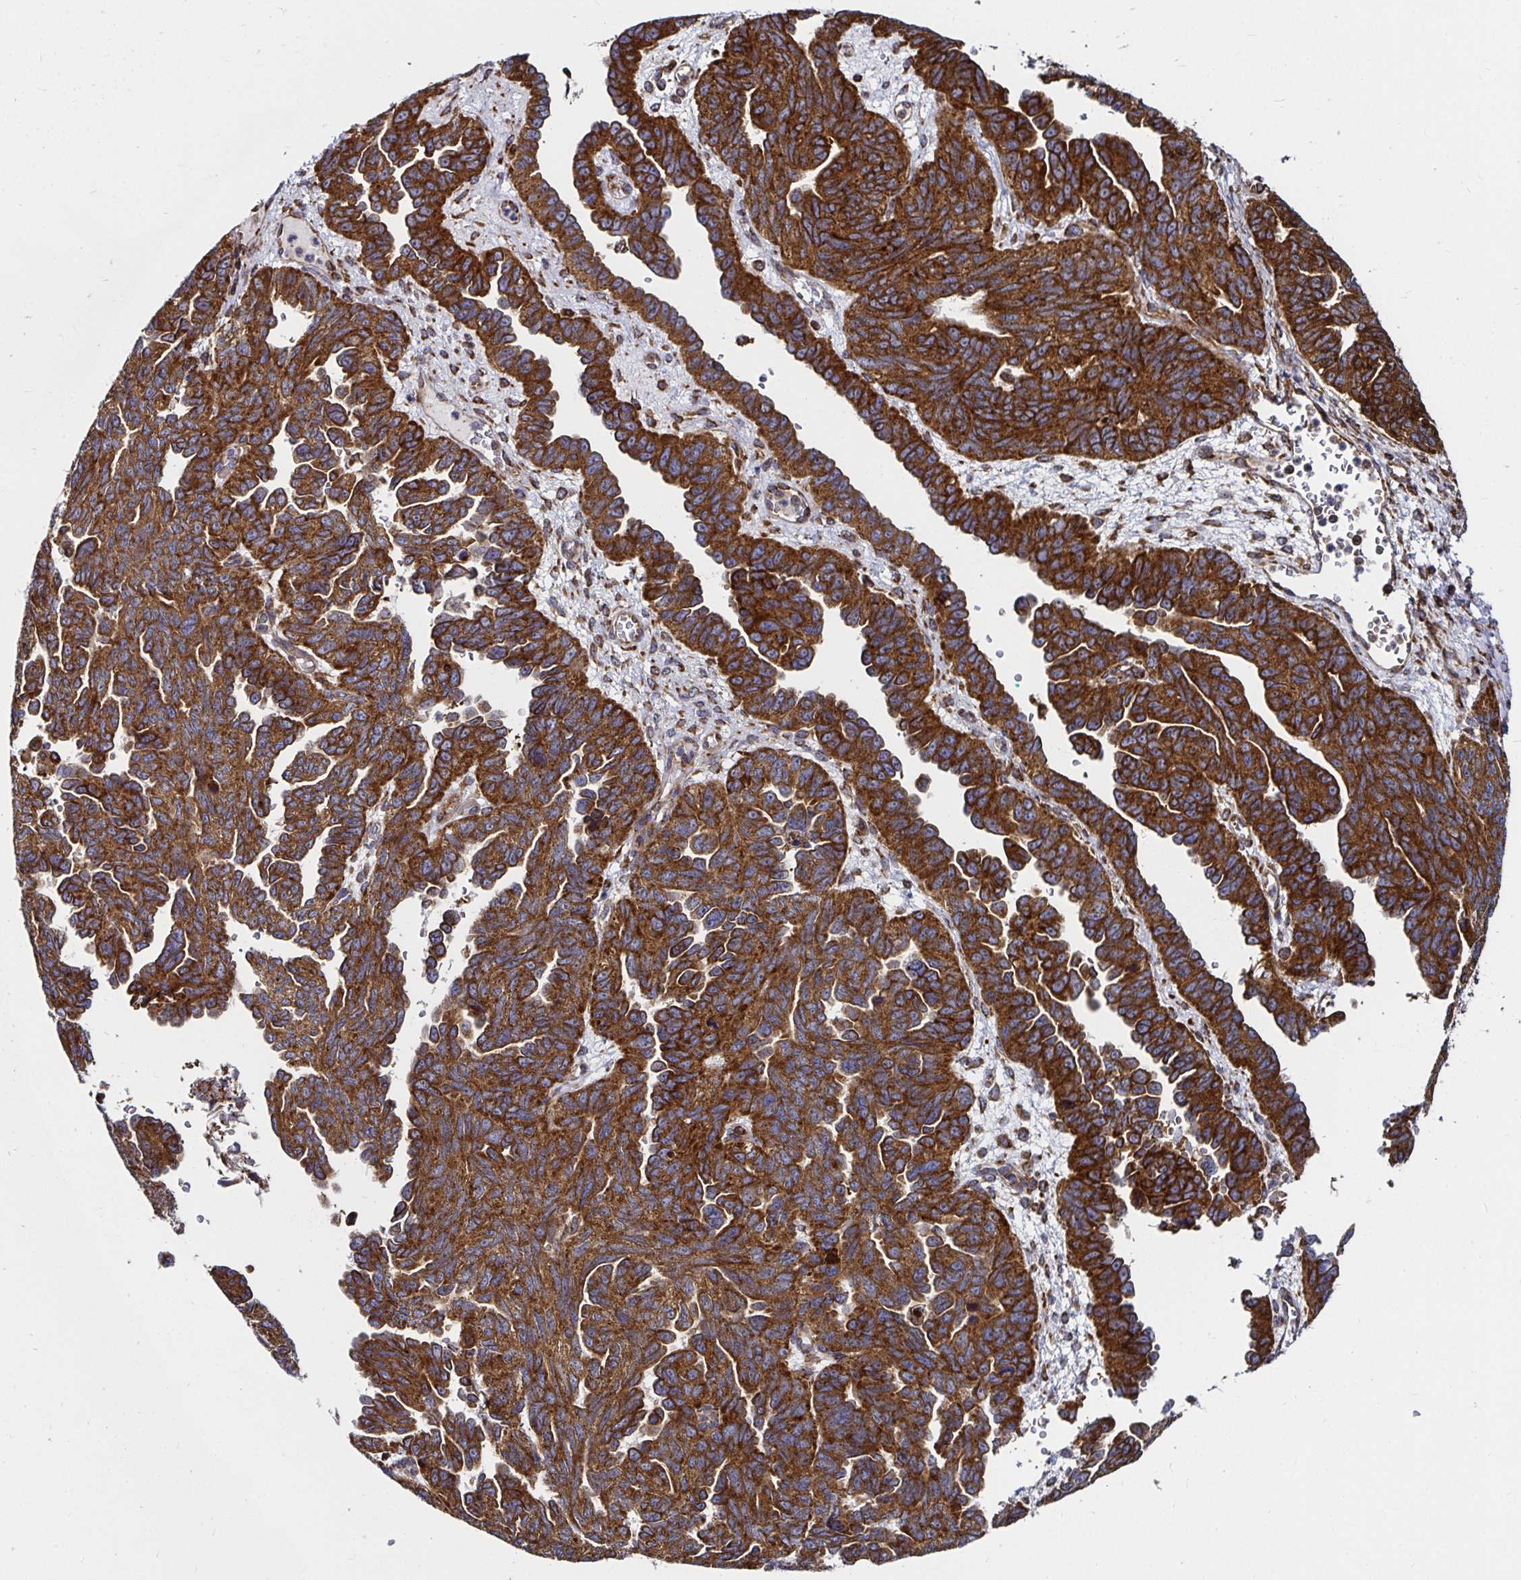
{"staining": {"intensity": "strong", "quantity": ">75%", "location": "cytoplasmic/membranous"}, "tissue": "ovarian cancer", "cell_type": "Tumor cells", "image_type": "cancer", "snomed": [{"axis": "morphology", "description": "Cystadenocarcinoma, serous, NOS"}, {"axis": "topography", "description": "Ovary"}], "caption": "An IHC photomicrograph of tumor tissue is shown. Protein staining in brown labels strong cytoplasmic/membranous positivity in serous cystadenocarcinoma (ovarian) within tumor cells.", "gene": "SMYD3", "patient": {"sex": "female", "age": 64}}